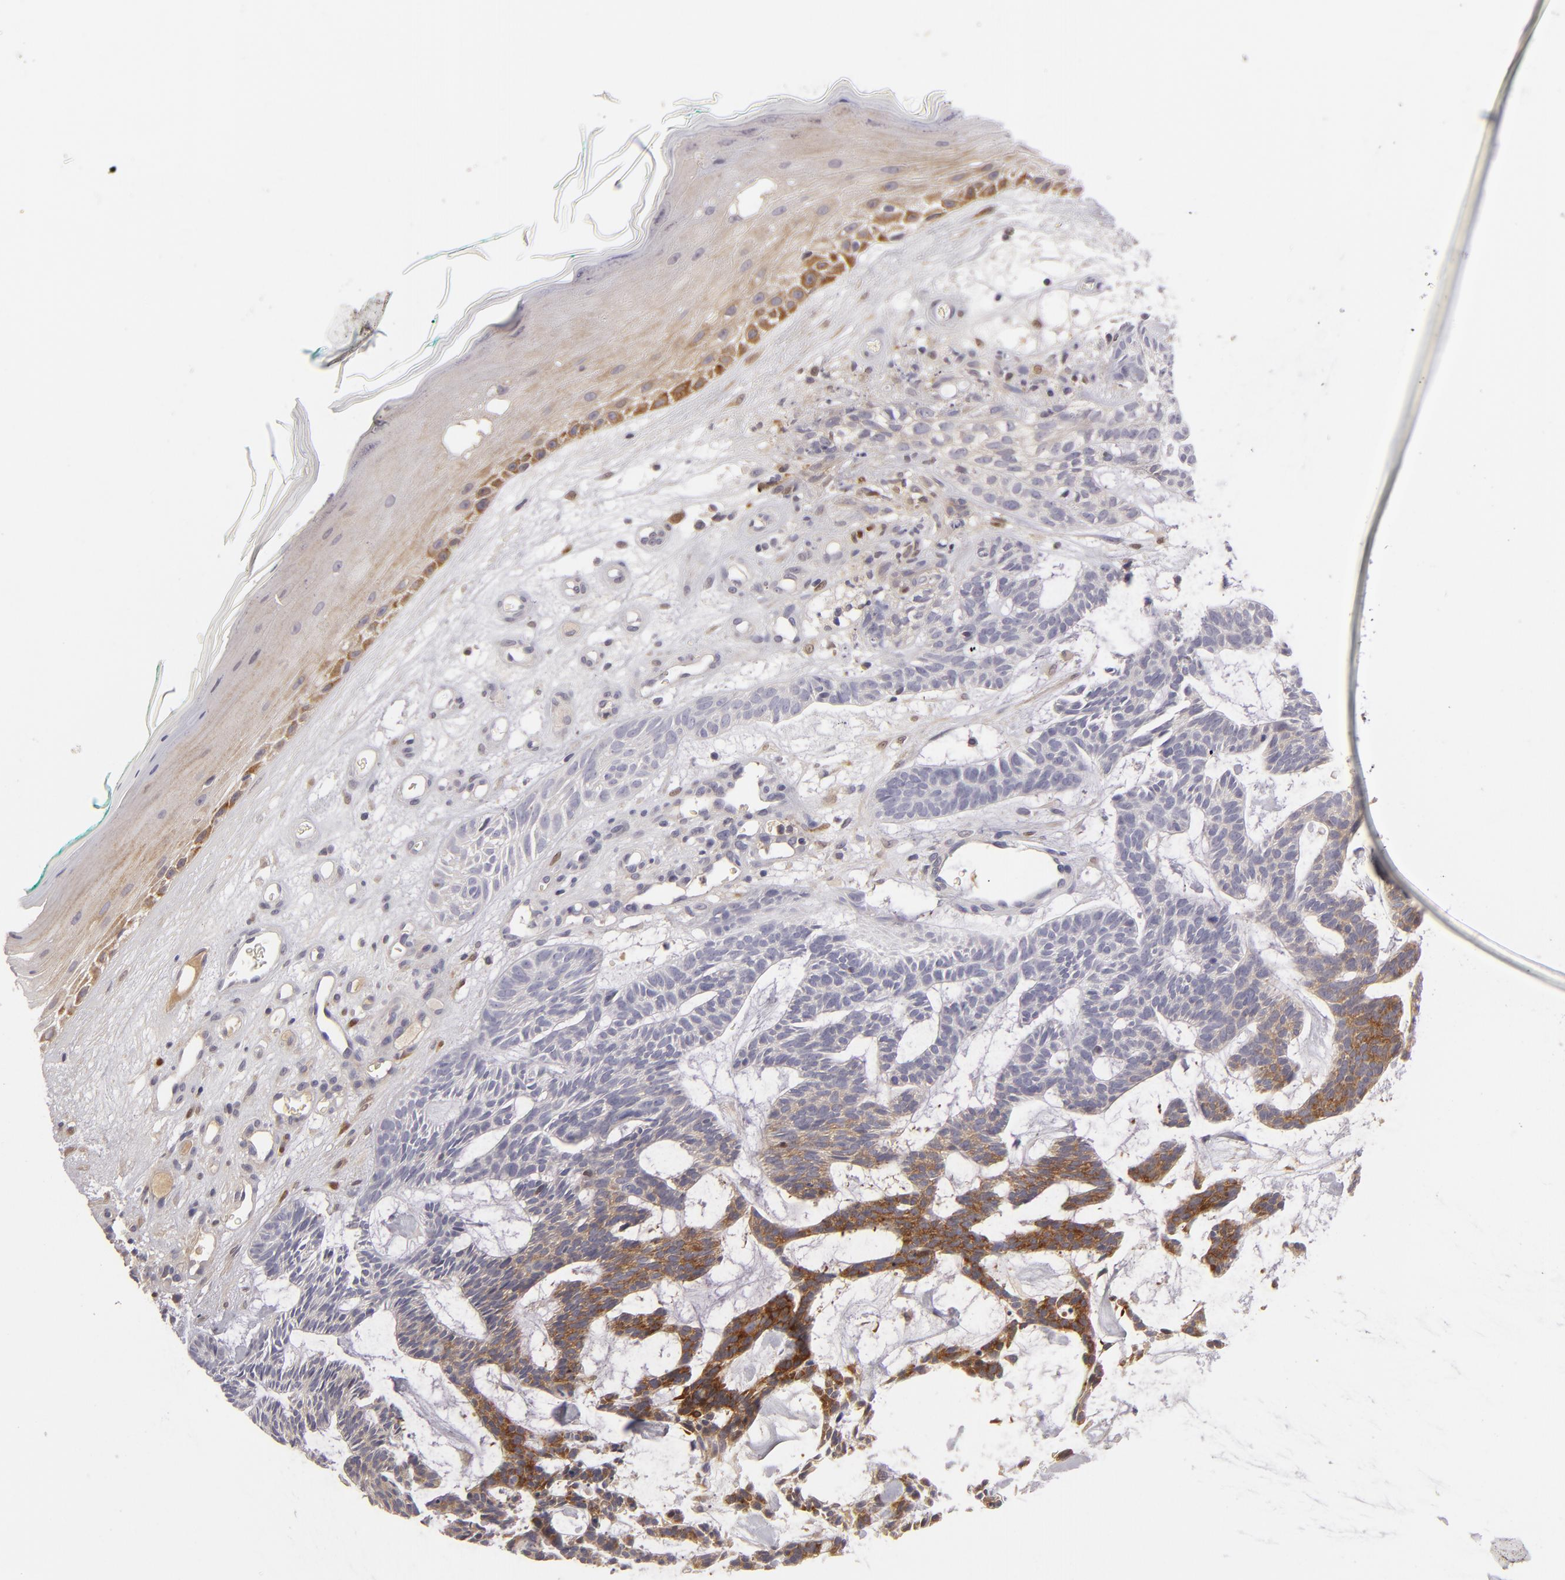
{"staining": {"intensity": "moderate", "quantity": "25%-75%", "location": "cytoplasmic/membranous"}, "tissue": "skin cancer", "cell_type": "Tumor cells", "image_type": "cancer", "snomed": [{"axis": "morphology", "description": "Basal cell carcinoma"}, {"axis": "topography", "description": "Skin"}], "caption": "Human skin basal cell carcinoma stained with a protein marker reveals moderate staining in tumor cells.", "gene": "MMP10", "patient": {"sex": "male", "age": 75}}